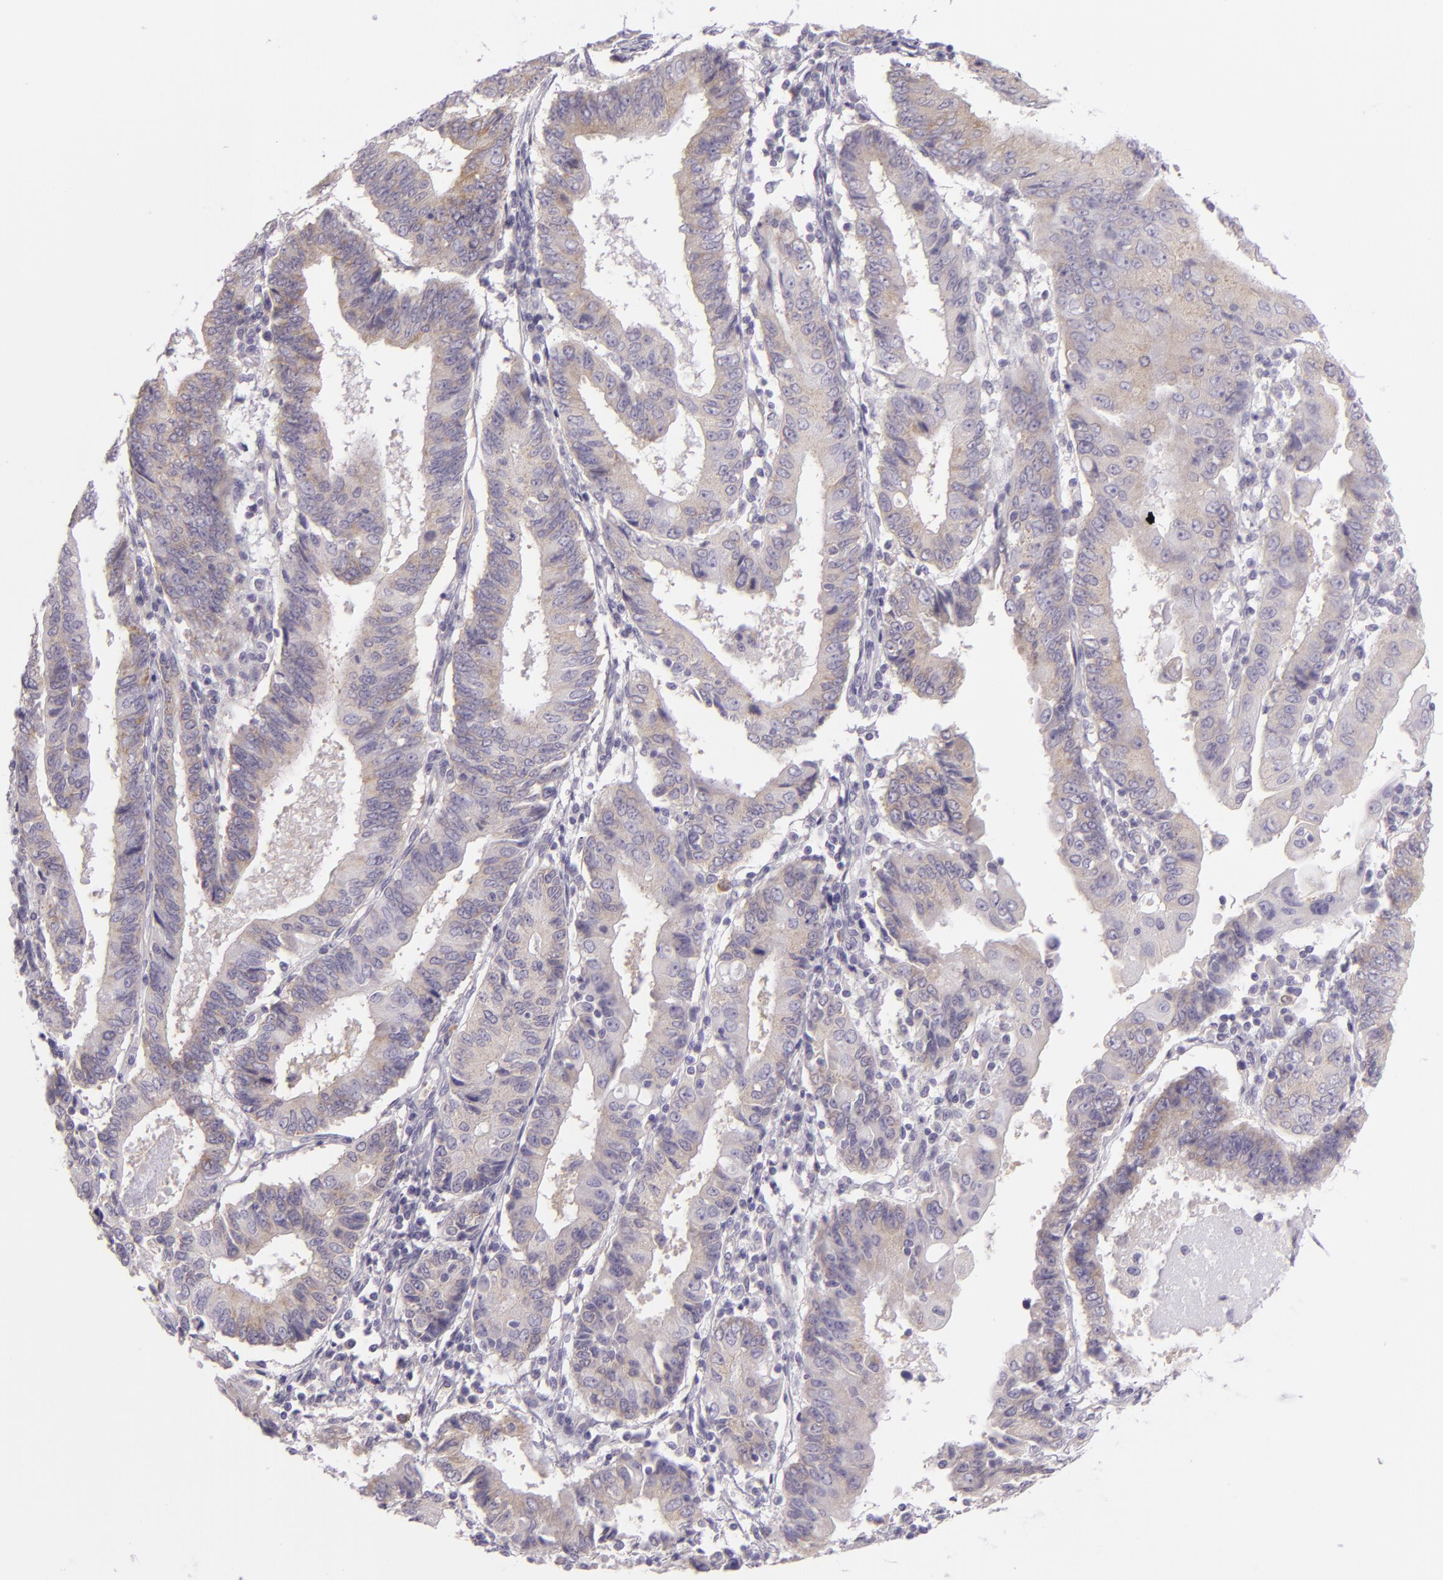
{"staining": {"intensity": "weak", "quantity": "25%-75%", "location": "cytoplasmic/membranous"}, "tissue": "endometrial cancer", "cell_type": "Tumor cells", "image_type": "cancer", "snomed": [{"axis": "morphology", "description": "Adenocarcinoma, NOS"}, {"axis": "topography", "description": "Endometrium"}], "caption": "This image shows immunohistochemistry staining of human endometrial cancer, with low weak cytoplasmic/membranous staining in approximately 25%-75% of tumor cells.", "gene": "ZC3H7B", "patient": {"sex": "female", "age": 75}}